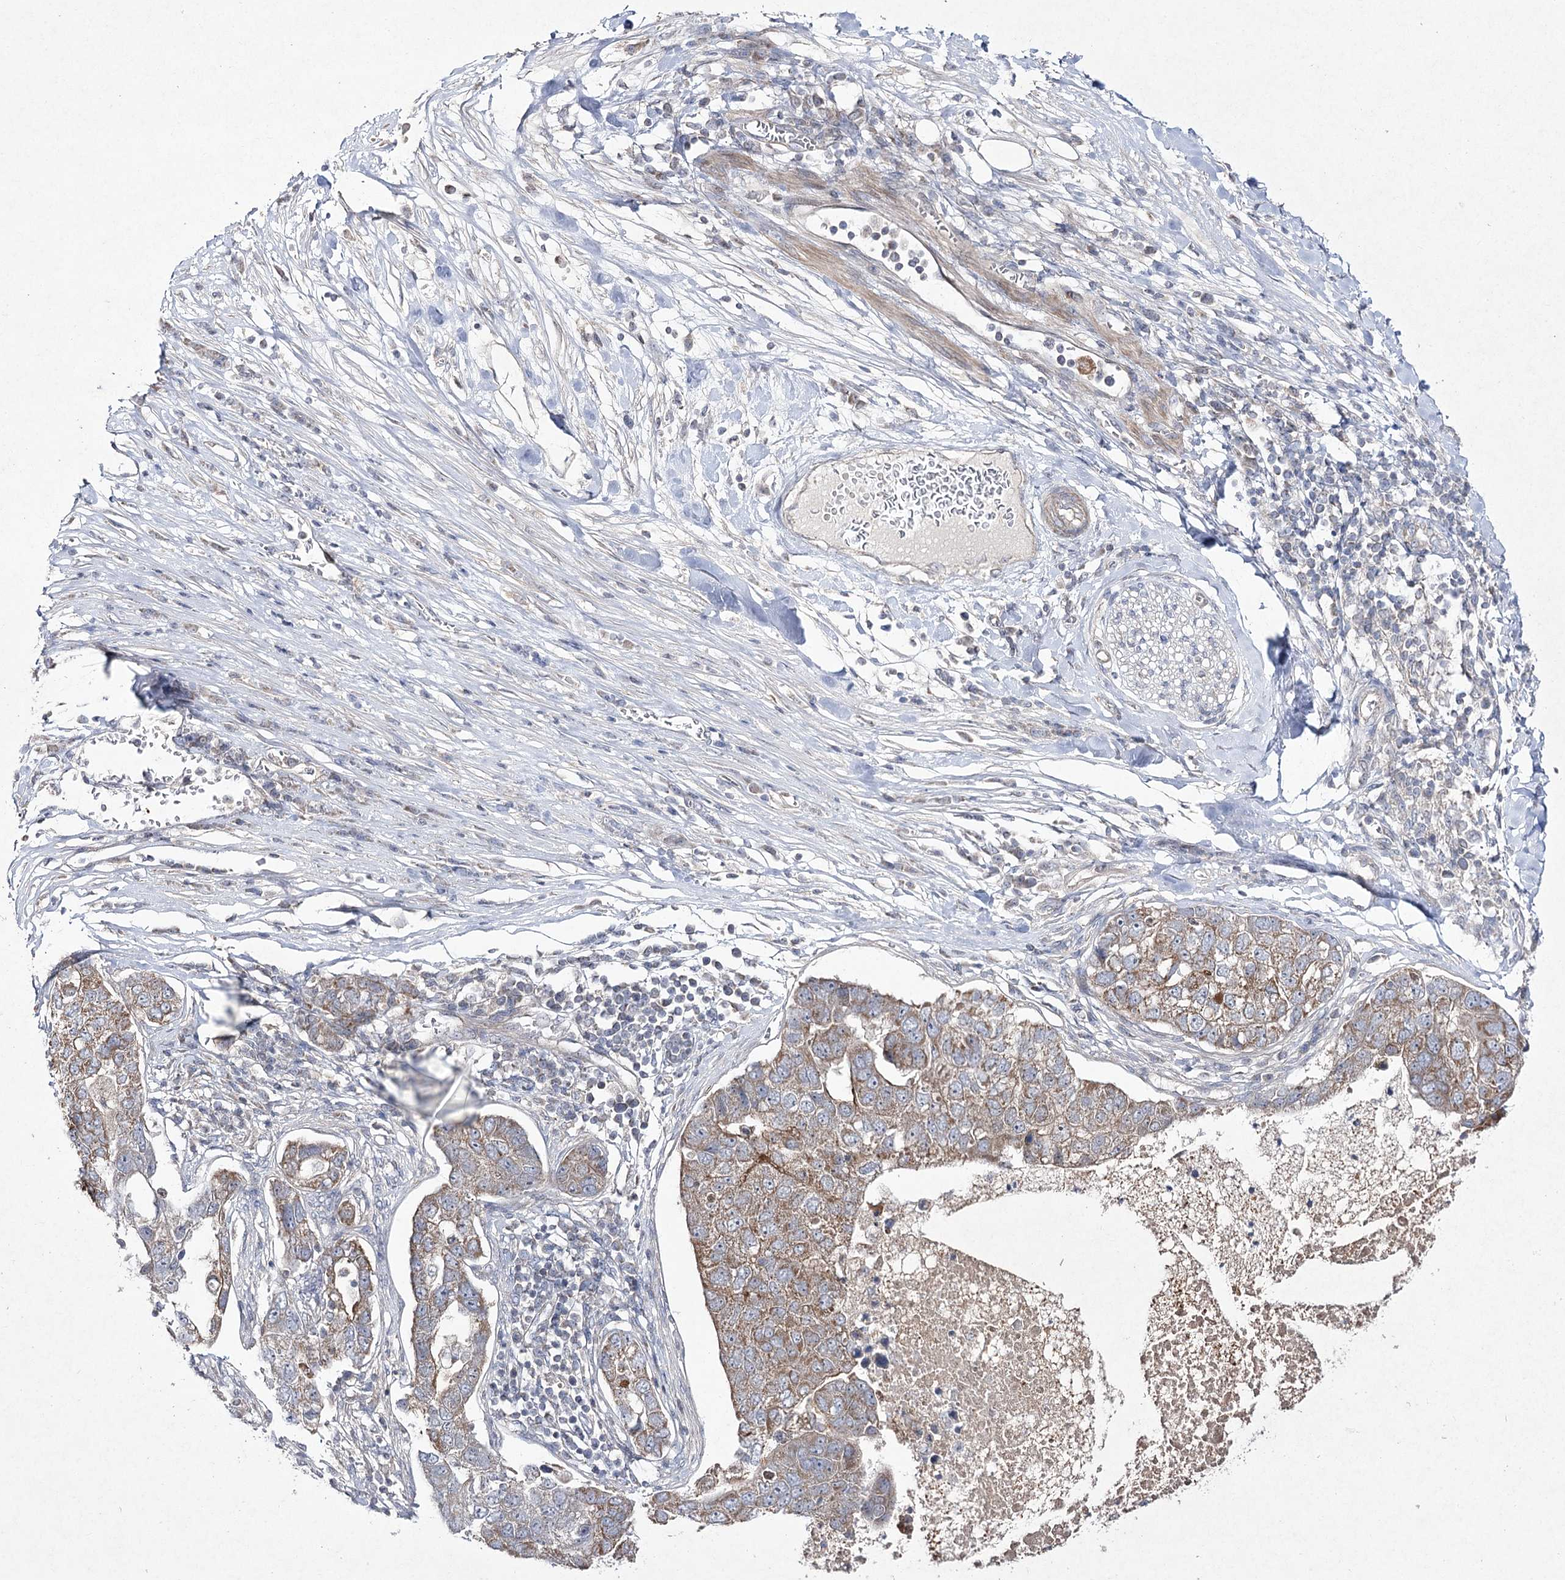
{"staining": {"intensity": "moderate", "quantity": ">75%", "location": "cytoplasmic/membranous"}, "tissue": "pancreatic cancer", "cell_type": "Tumor cells", "image_type": "cancer", "snomed": [{"axis": "morphology", "description": "Adenocarcinoma, NOS"}, {"axis": "topography", "description": "Pancreas"}], "caption": "Adenocarcinoma (pancreatic) stained with a brown dye reveals moderate cytoplasmic/membranous positive staining in approximately >75% of tumor cells.", "gene": "FANCL", "patient": {"sex": "female", "age": 61}}